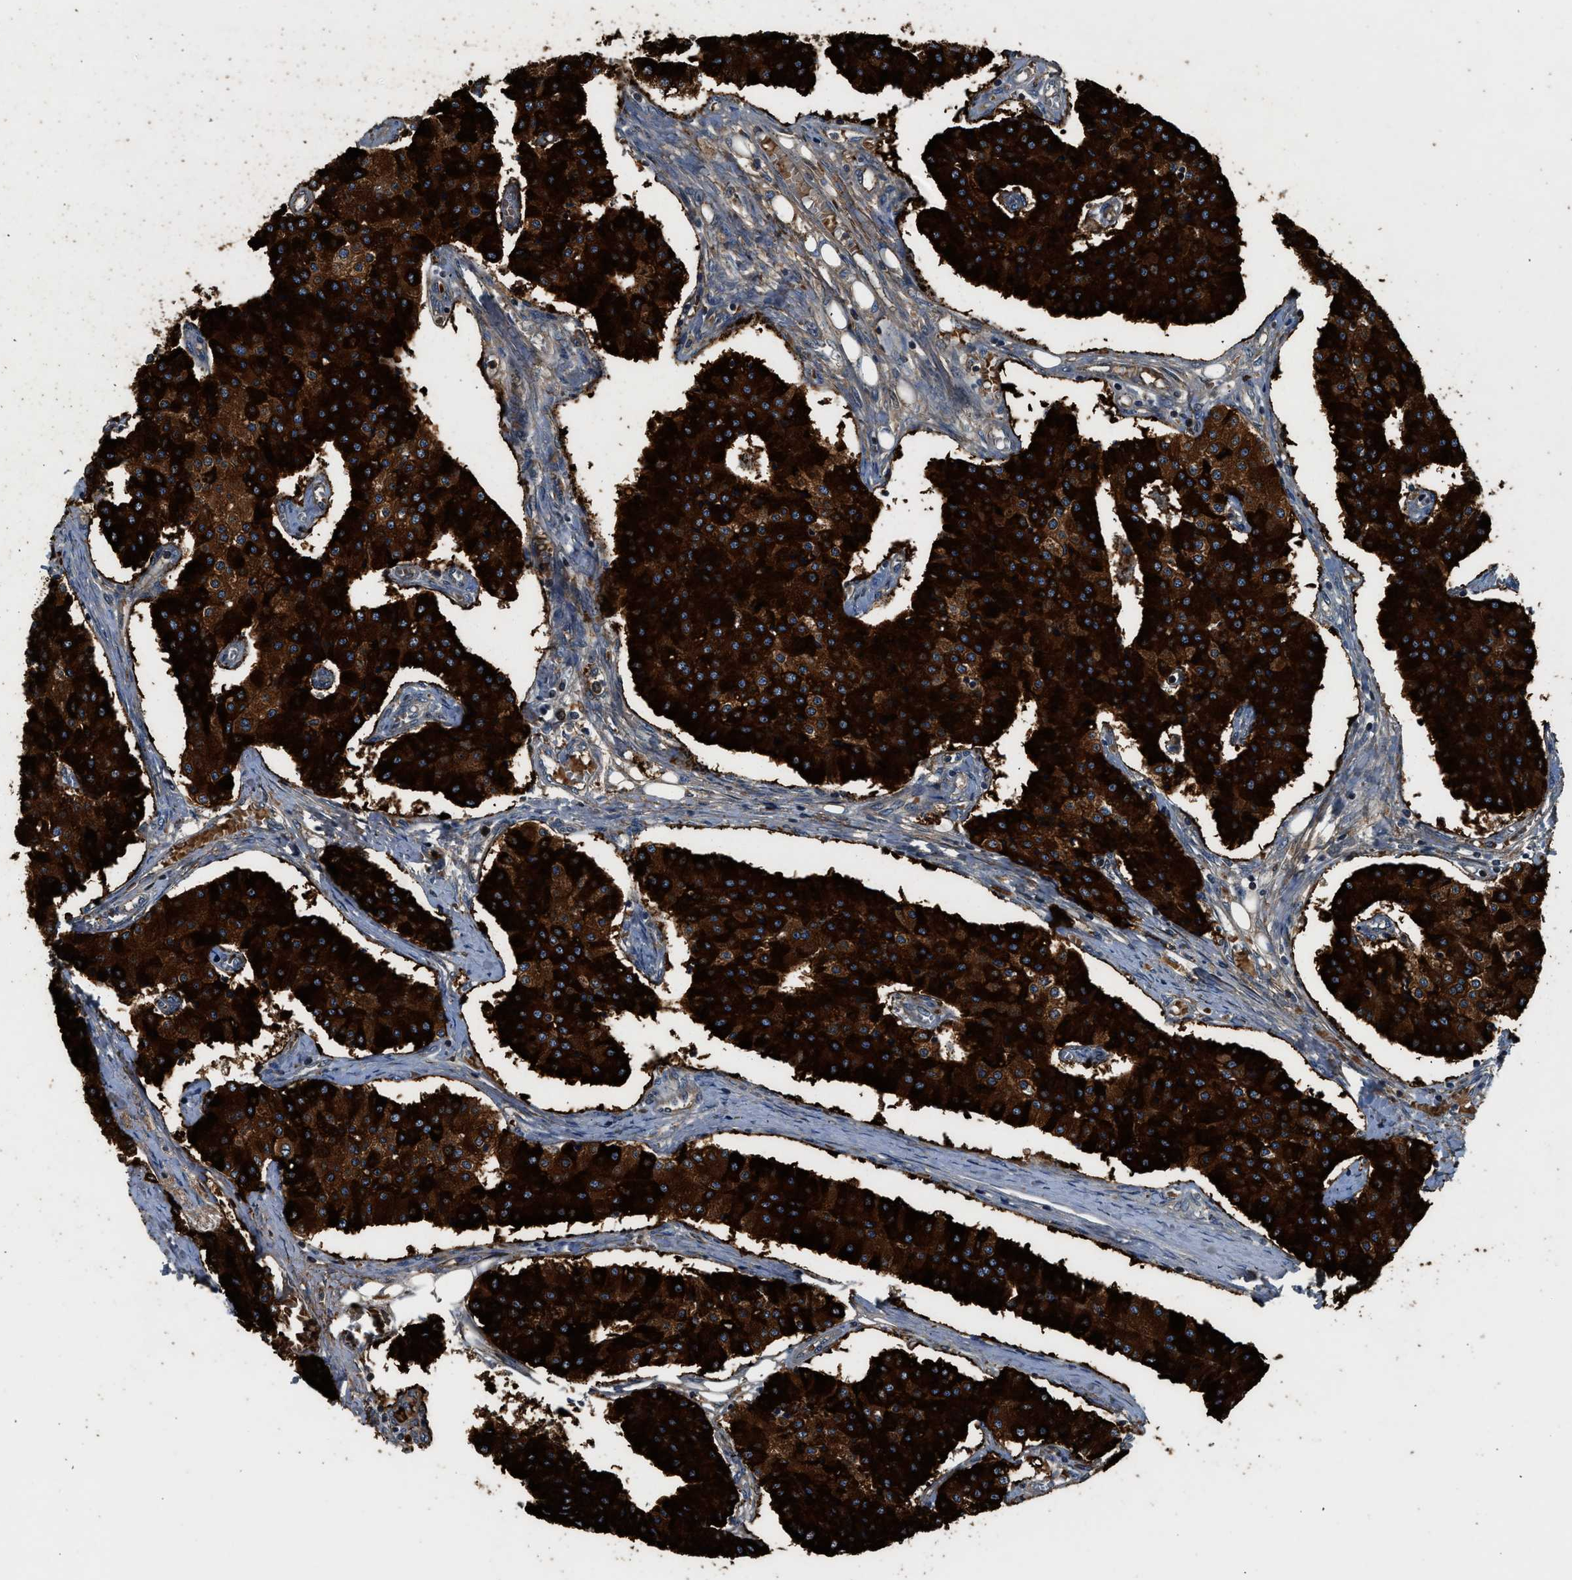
{"staining": {"intensity": "strong", "quantity": ">75%", "location": "cytoplasmic/membranous"}, "tissue": "carcinoid", "cell_type": "Tumor cells", "image_type": "cancer", "snomed": [{"axis": "morphology", "description": "Carcinoid, malignant, NOS"}, {"axis": "topography", "description": "Colon"}], "caption": "Malignant carcinoid stained with a brown dye shows strong cytoplasmic/membranous positive expression in about >75% of tumor cells.", "gene": "RETREG3", "patient": {"sex": "female", "age": 52}}